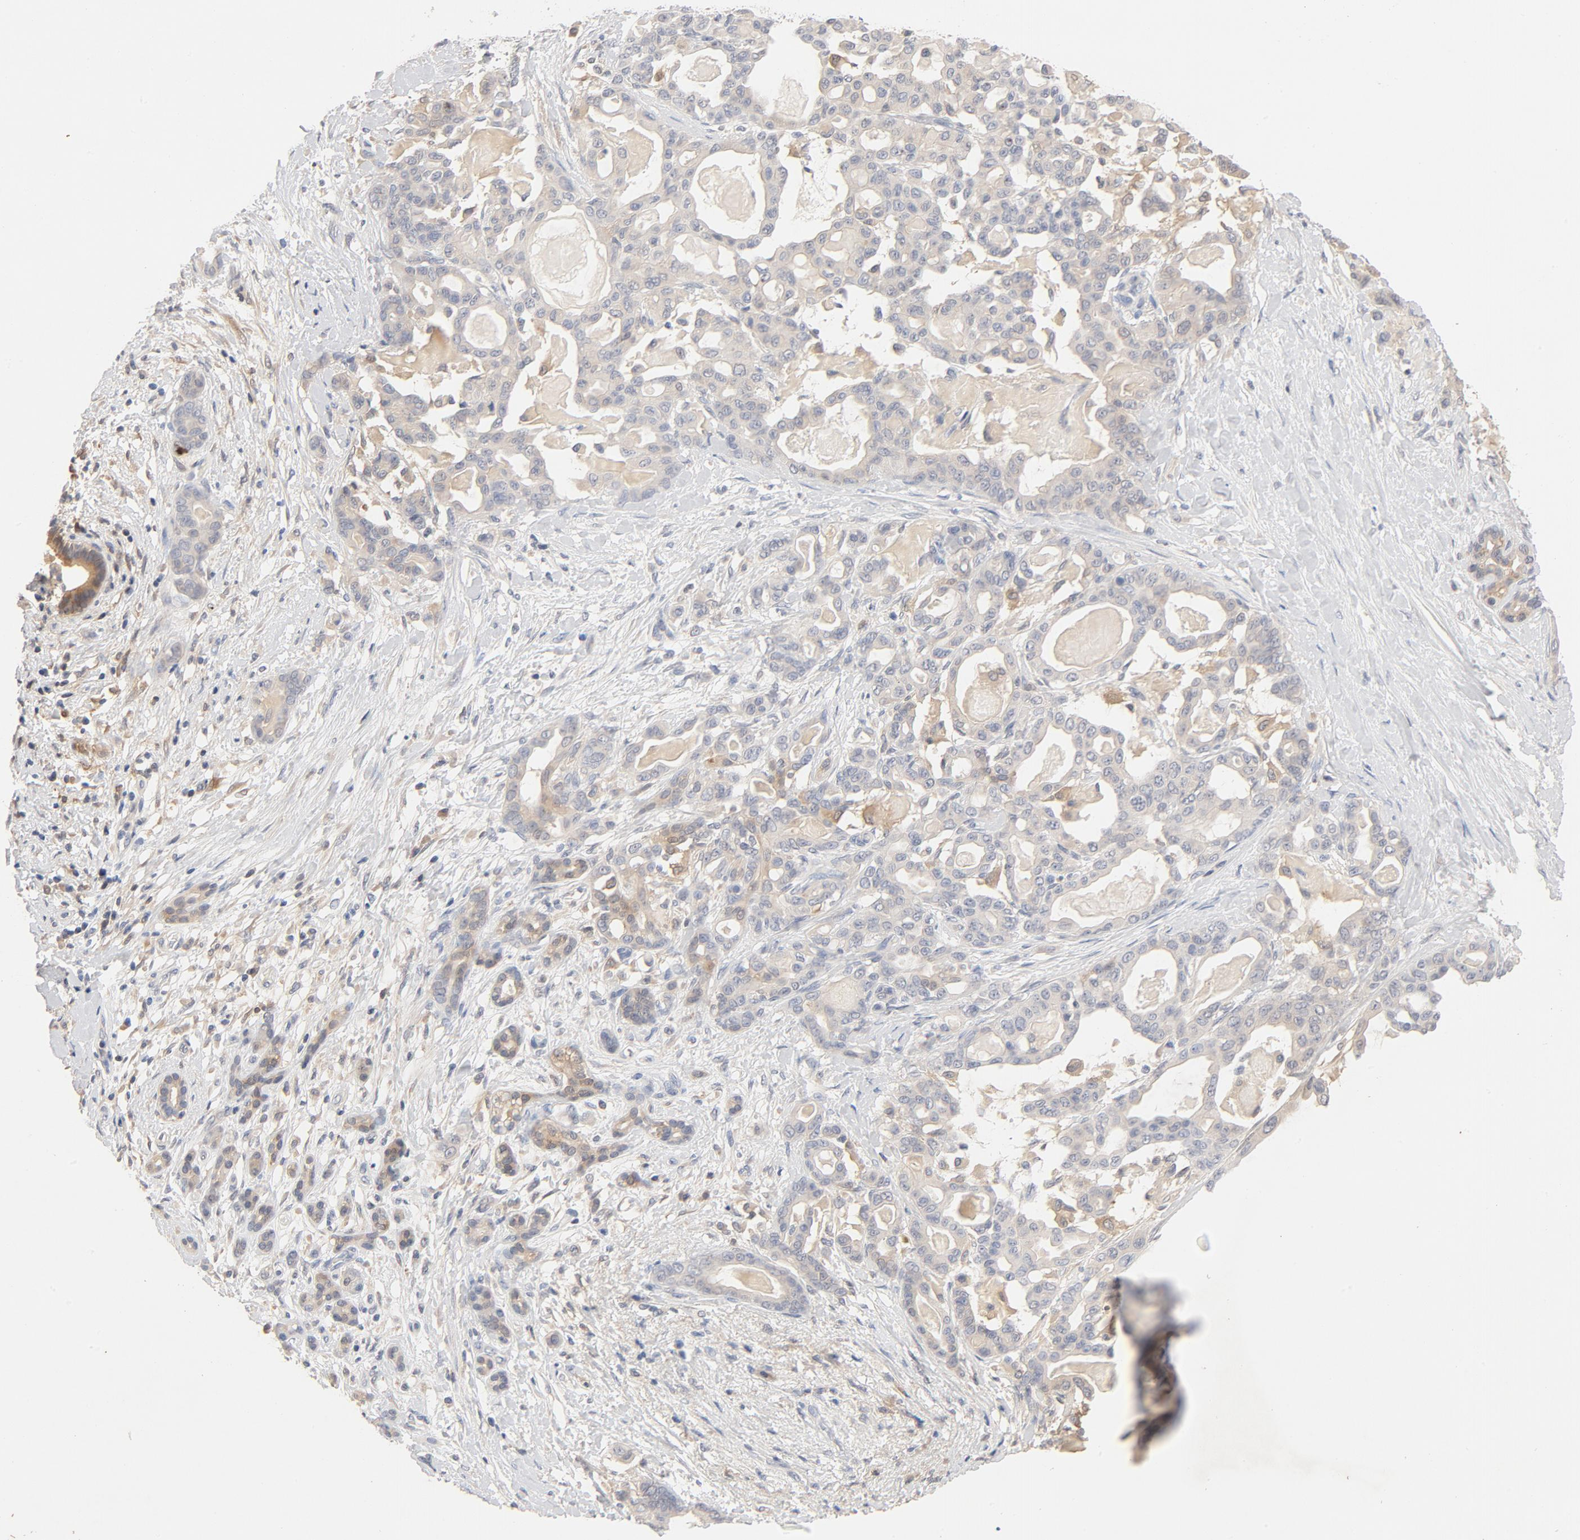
{"staining": {"intensity": "weak", "quantity": "25%-75%", "location": "cytoplasmic/membranous"}, "tissue": "pancreatic cancer", "cell_type": "Tumor cells", "image_type": "cancer", "snomed": [{"axis": "morphology", "description": "Adenocarcinoma, NOS"}, {"axis": "topography", "description": "Pancreas"}], "caption": "The histopathology image exhibits a brown stain indicating the presence of a protein in the cytoplasmic/membranous of tumor cells in pancreatic adenocarcinoma. The staining was performed using DAB (3,3'-diaminobenzidine), with brown indicating positive protein expression. Nuclei are stained blue with hematoxylin.", "gene": "STAT1", "patient": {"sex": "male", "age": 63}}